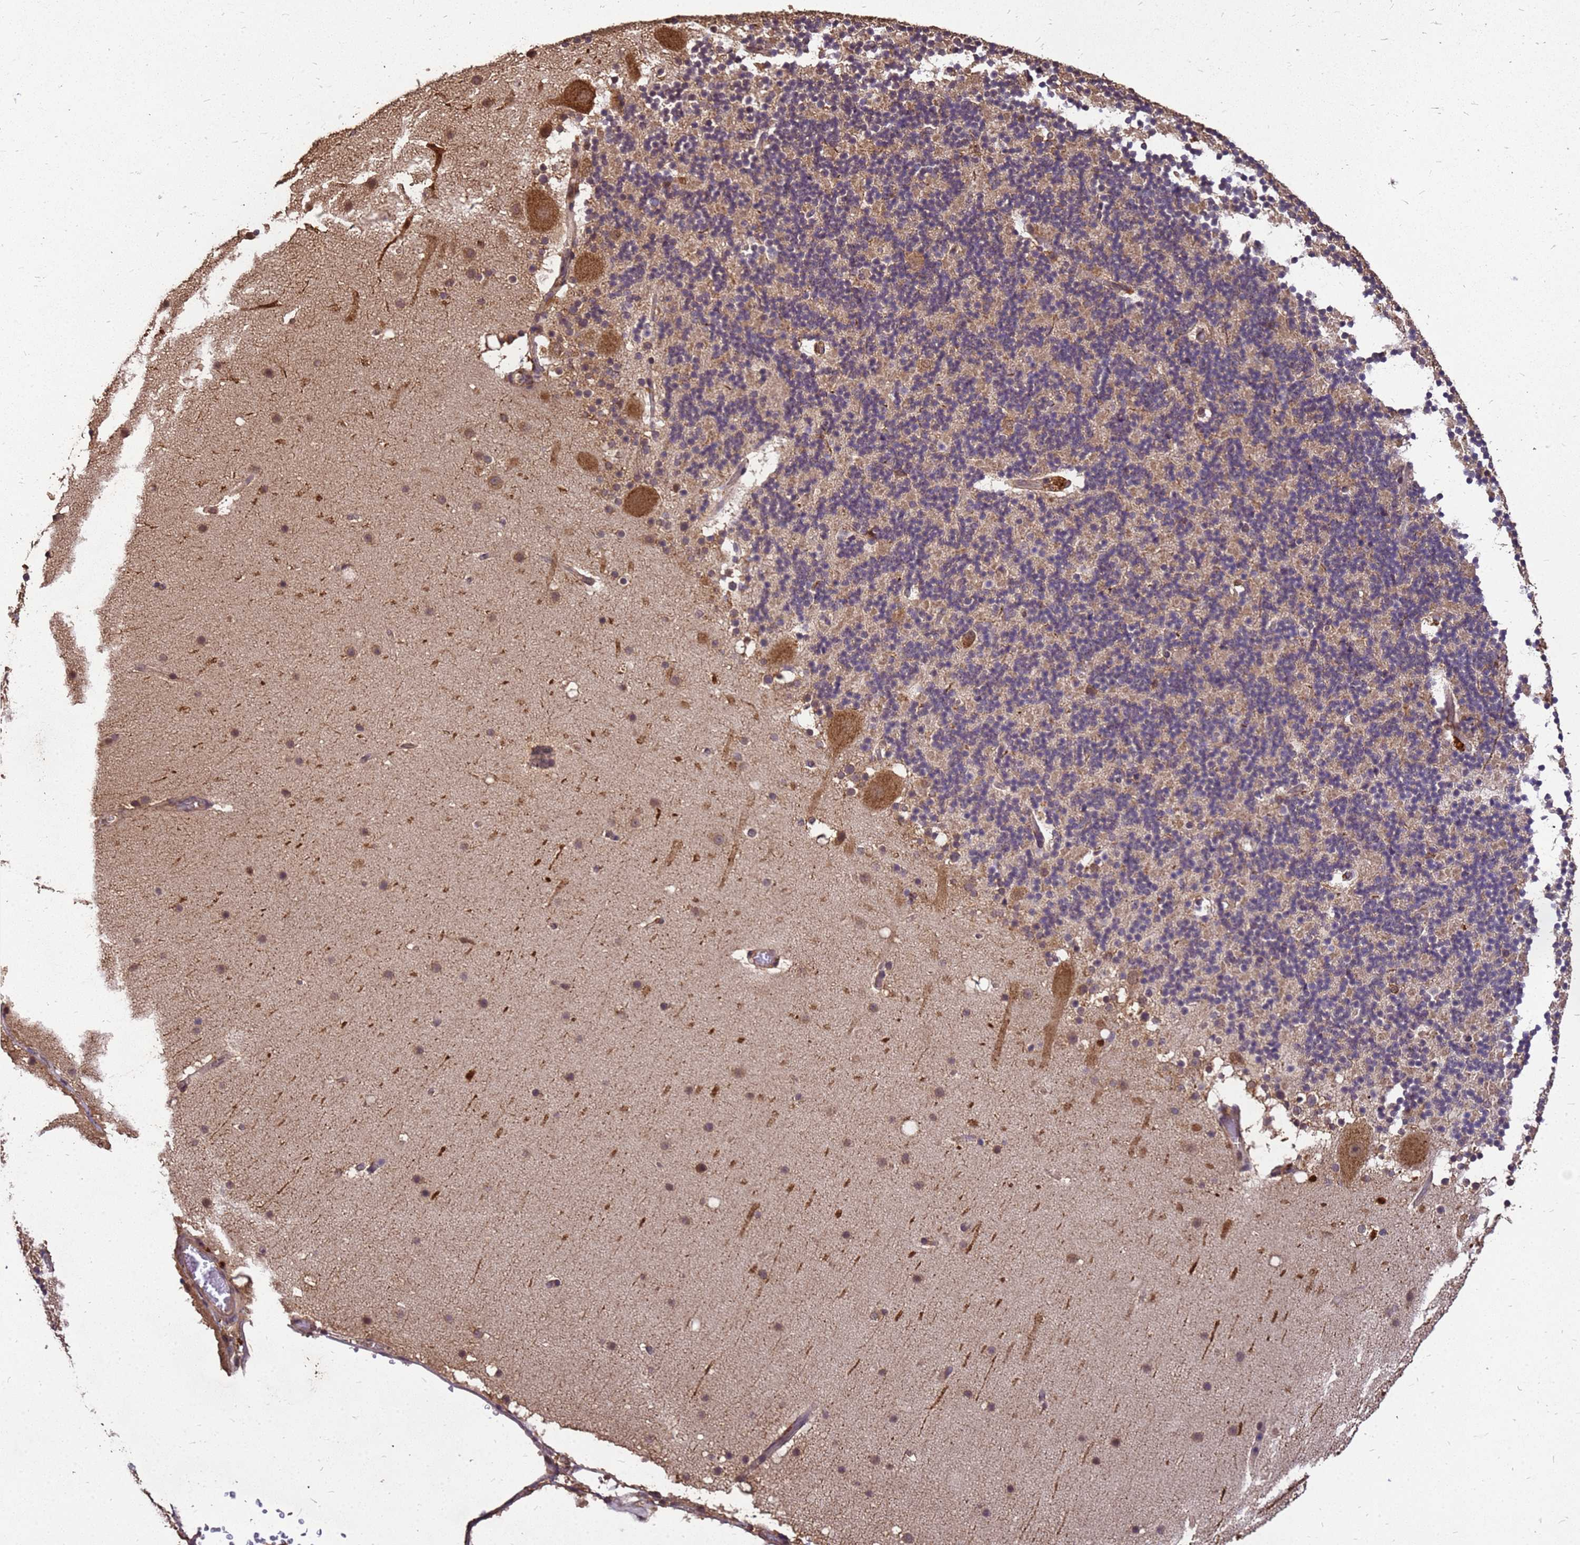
{"staining": {"intensity": "moderate", "quantity": "<25%", "location": "cytoplasmic/membranous"}, "tissue": "cerebellum", "cell_type": "Cells in granular layer", "image_type": "normal", "snomed": [{"axis": "morphology", "description": "Normal tissue, NOS"}, {"axis": "topography", "description": "Cerebellum"}], "caption": "Immunohistochemical staining of benign cerebellum exhibits <25% levels of moderate cytoplasmic/membranous protein positivity in about <25% of cells in granular layer.", "gene": "ZNF618", "patient": {"sex": "male", "age": 57}}